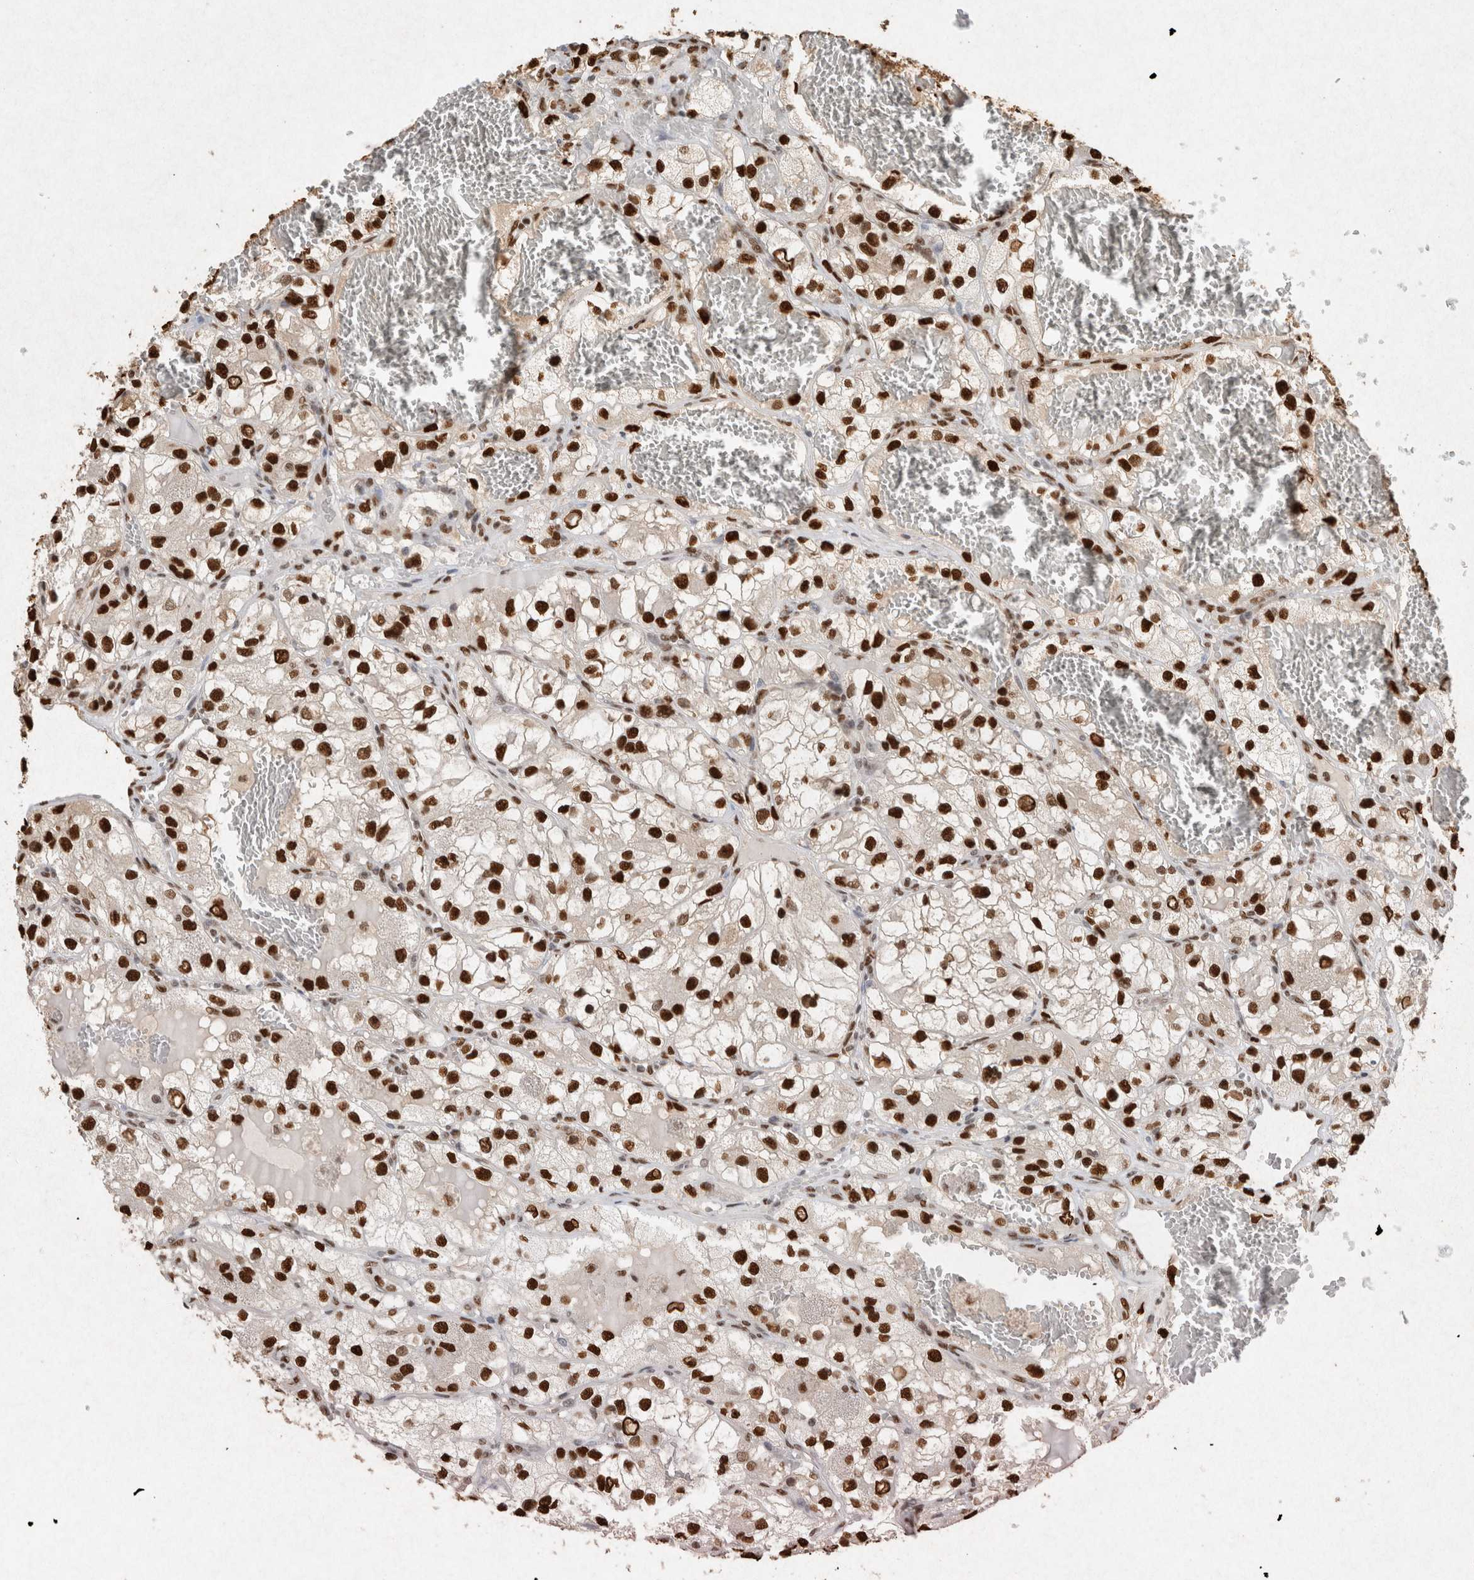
{"staining": {"intensity": "strong", "quantity": ">75%", "location": "nuclear"}, "tissue": "renal cancer", "cell_type": "Tumor cells", "image_type": "cancer", "snomed": [{"axis": "morphology", "description": "Adenocarcinoma, NOS"}, {"axis": "topography", "description": "Kidney"}], "caption": "Strong nuclear protein positivity is identified in approximately >75% of tumor cells in renal adenocarcinoma. (Brightfield microscopy of DAB IHC at high magnification).", "gene": "HDGF", "patient": {"sex": "female", "age": 57}}